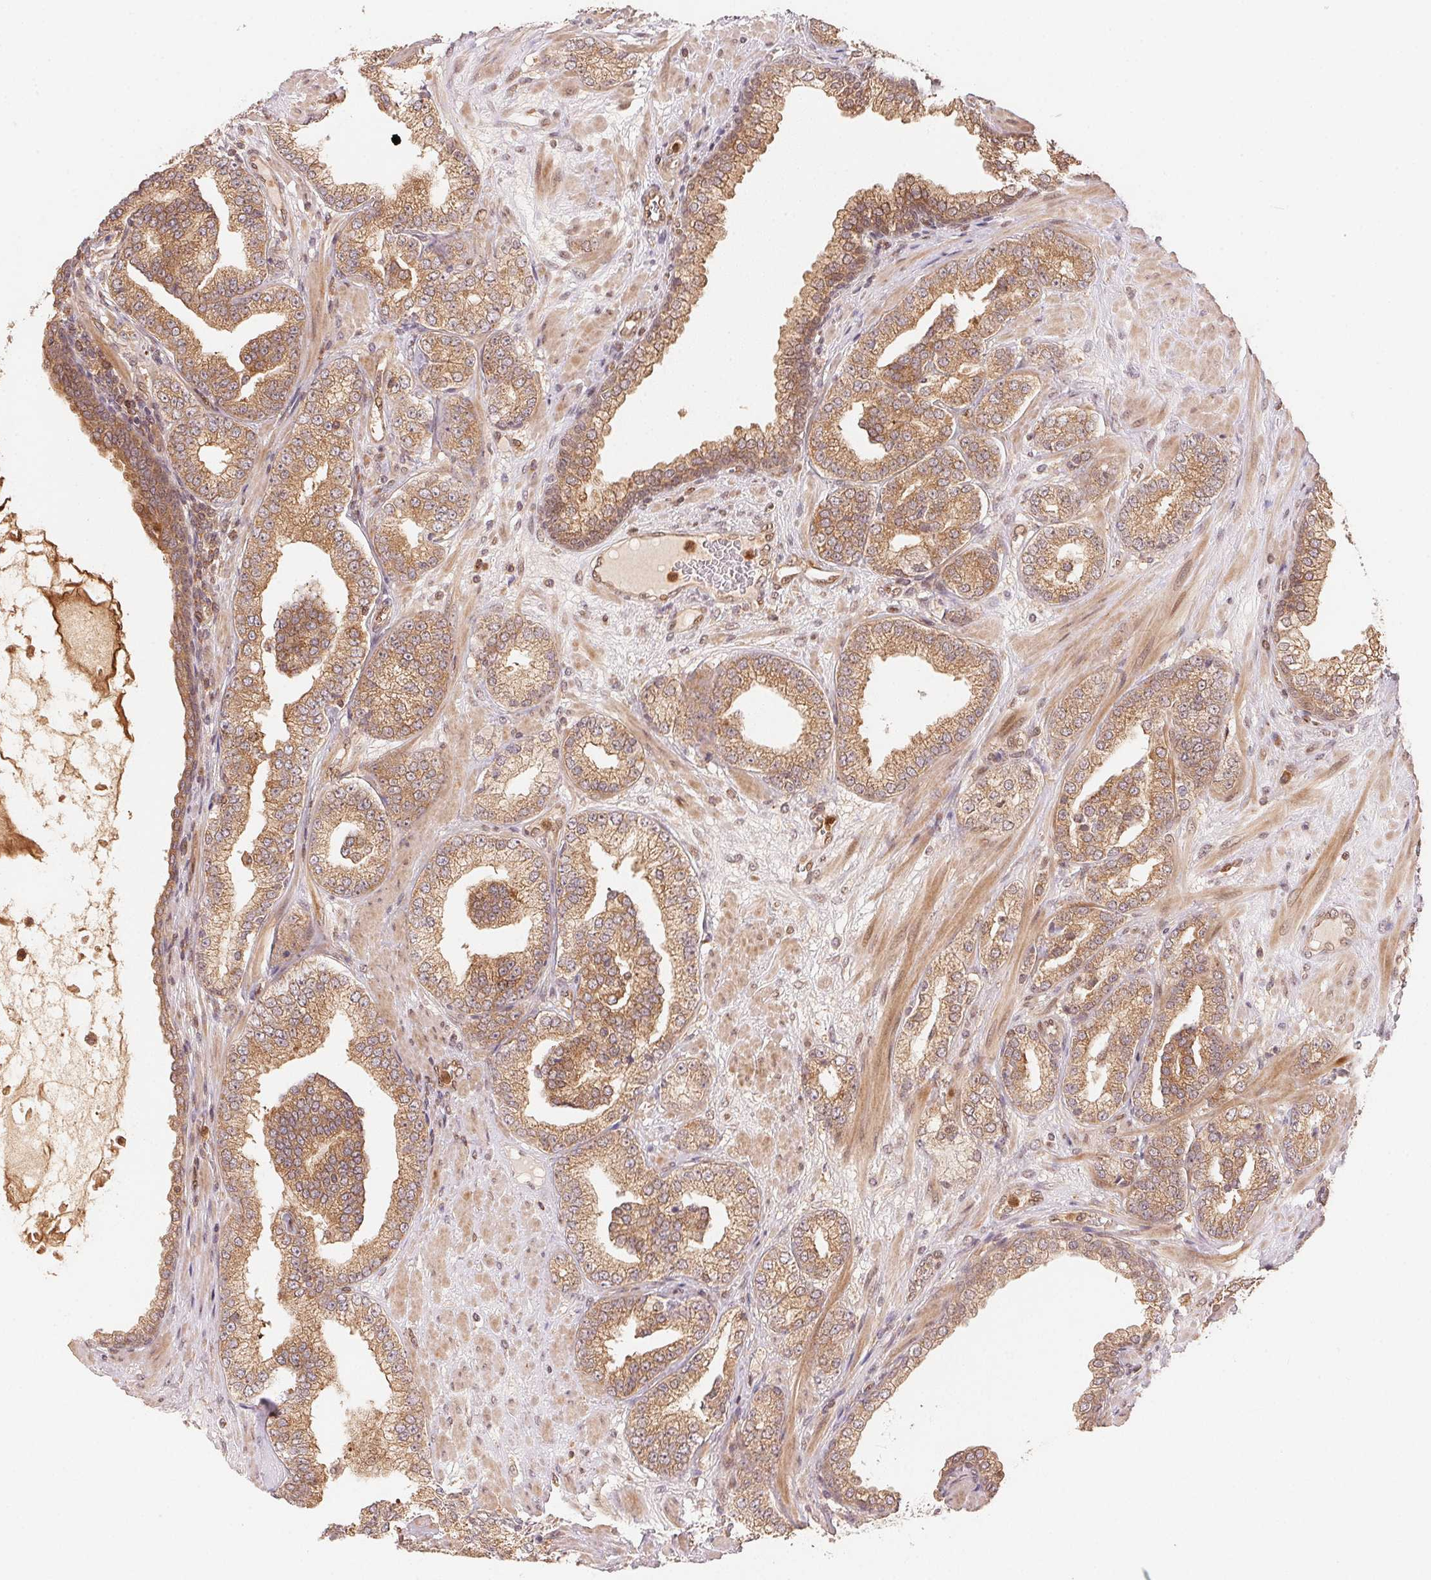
{"staining": {"intensity": "moderate", "quantity": ">75%", "location": "cytoplasmic/membranous,nuclear"}, "tissue": "prostate cancer", "cell_type": "Tumor cells", "image_type": "cancer", "snomed": [{"axis": "morphology", "description": "Adenocarcinoma, High grade"}, {"axis": "topography", "description": "Prostate"}], "caption": "Adenocarcinoma (high-grade) (prostate) stained with IHC exhibits moderate cytoplasmic/membranous and nuclear staining in approximately >75% of tumor cells.", "gene": "CCDC102B", "patient": {"sex": "male", "age": 62}}